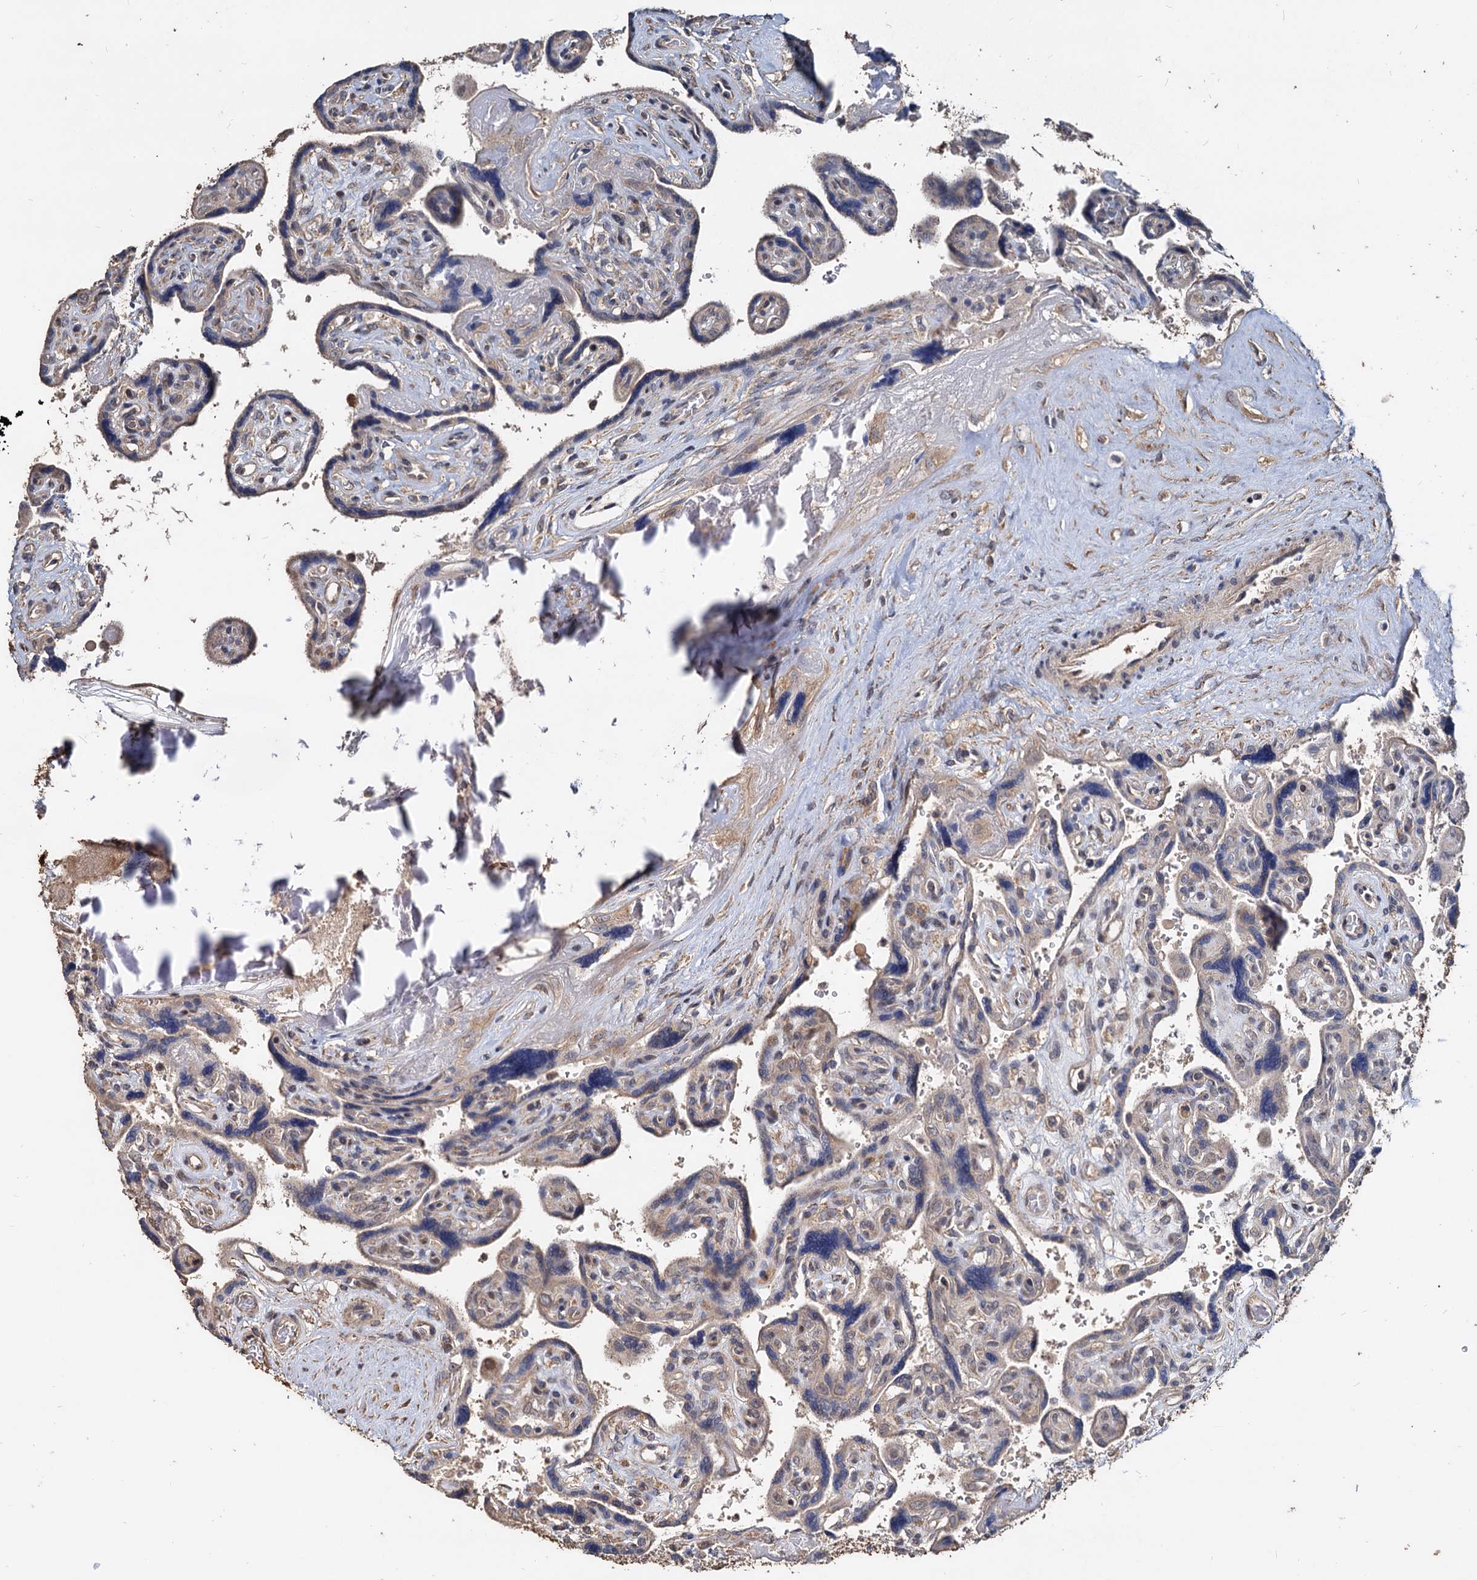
{"staining": {"intensity": "weak", "quantity": "<25%", "location": "cytoplasmic/membranous"}, "tissue": "placenta", "cell_type": "Trophoblastic cells", "image_type": "normal", "snomed": [{"axis": "morphology", "description": "Normal tissue, NOS"}, {"axis": "topography", "description": "Placenta"}], "caption": "This is an IHC histopathology image of benign human placenta. There is no positivity in trophoblastic cells.", "gene": "DEPDC4", "patient": {"sex": "female", "age": 39}}